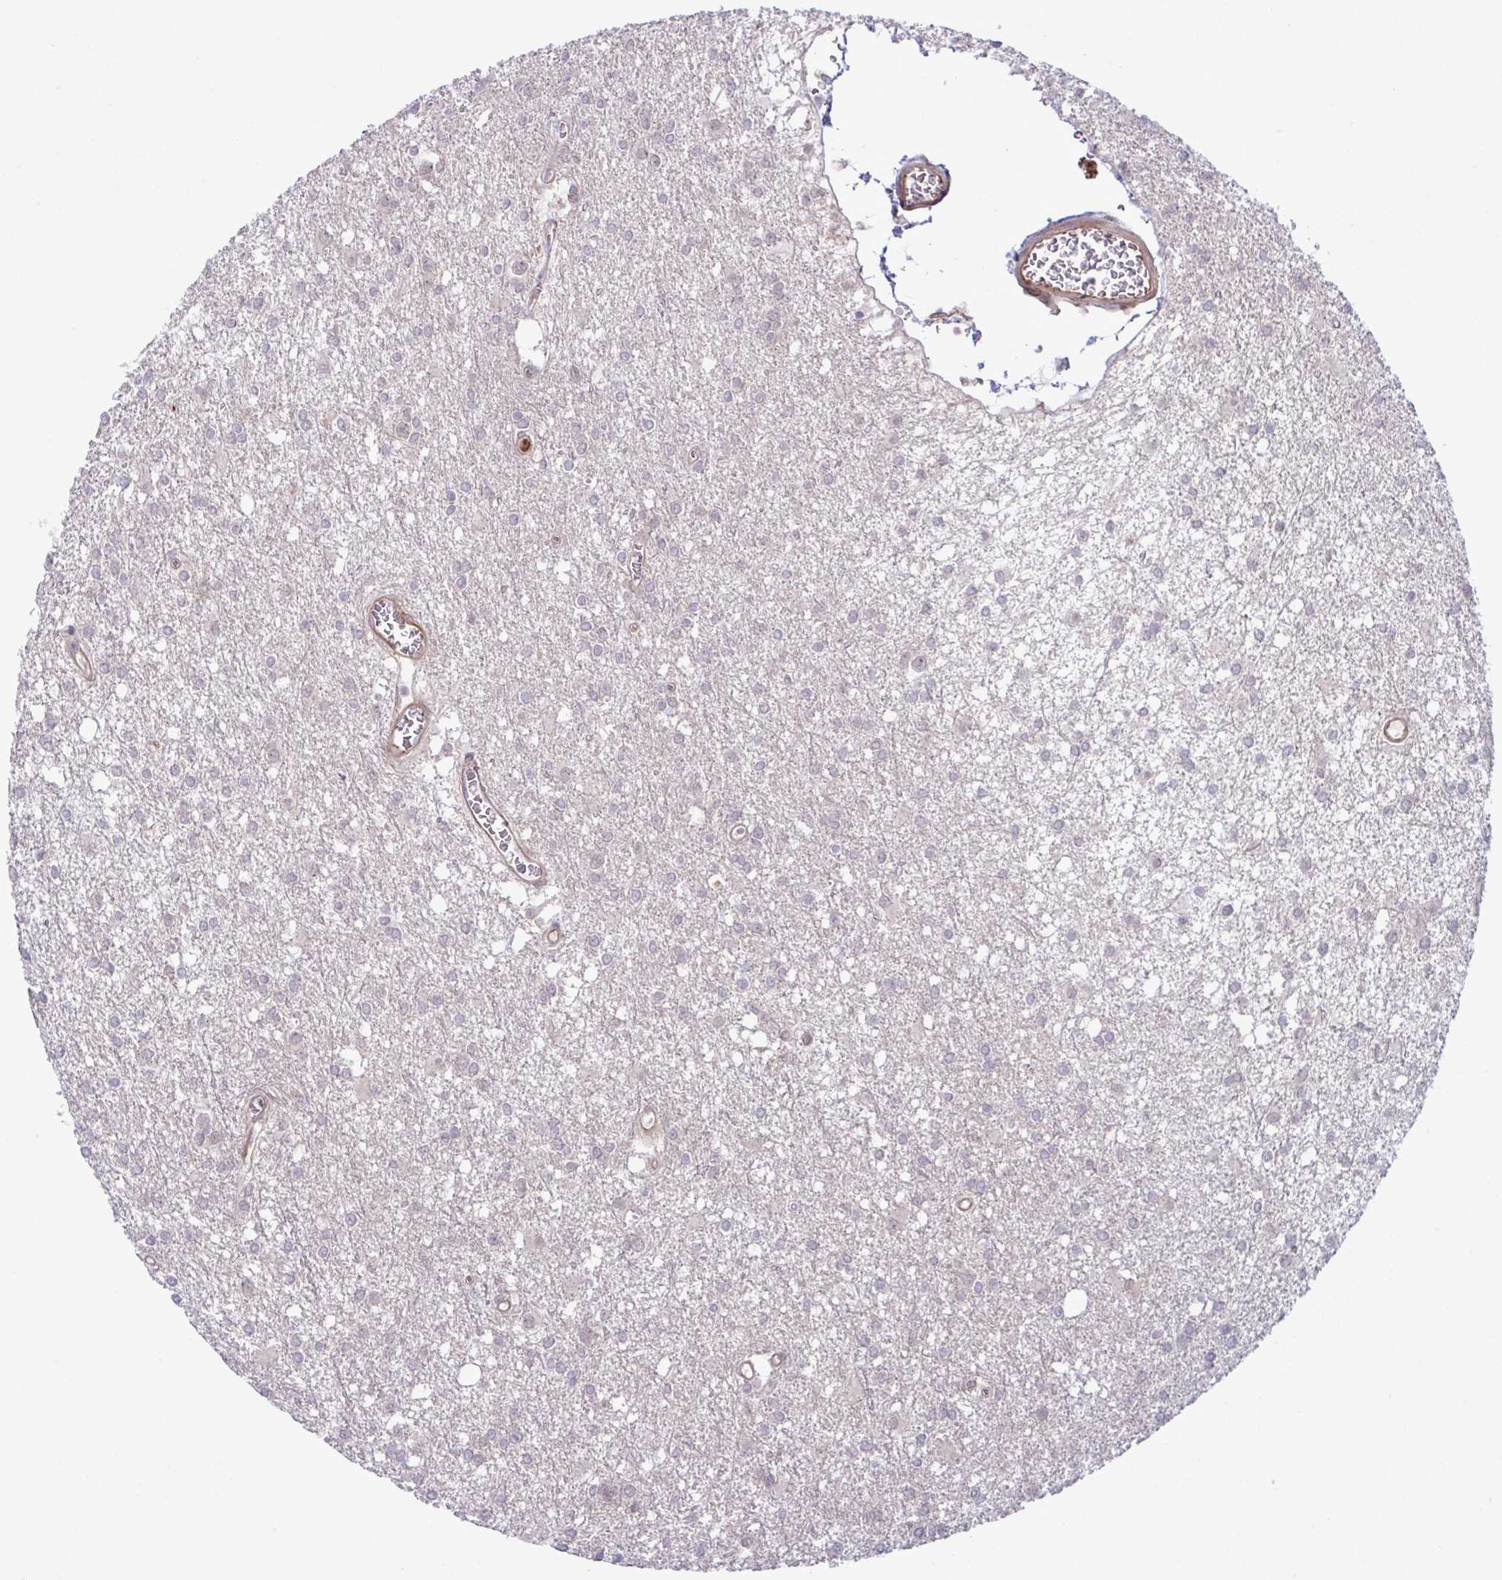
{"staining": {"intensity": "negative", "quantity": "none", "location": "none"}, "tissue": "glioma", "cell_type": "Tumor cells", "image_type": "cancer", "snomed": [{"axis": "morphology", "description": "Glioma, malignant, High grade"}, {"axis": "topography", "description": "Brain"}], "caption": "Immunohistochemistry (IHC) histopathology image of neoplastic tissue: malignant high-grade glioma stained with DAB displays no significant protein expression in tumor cells.", "gene": "CMPK1", "patient": {"sex": "male", "age": 48}}